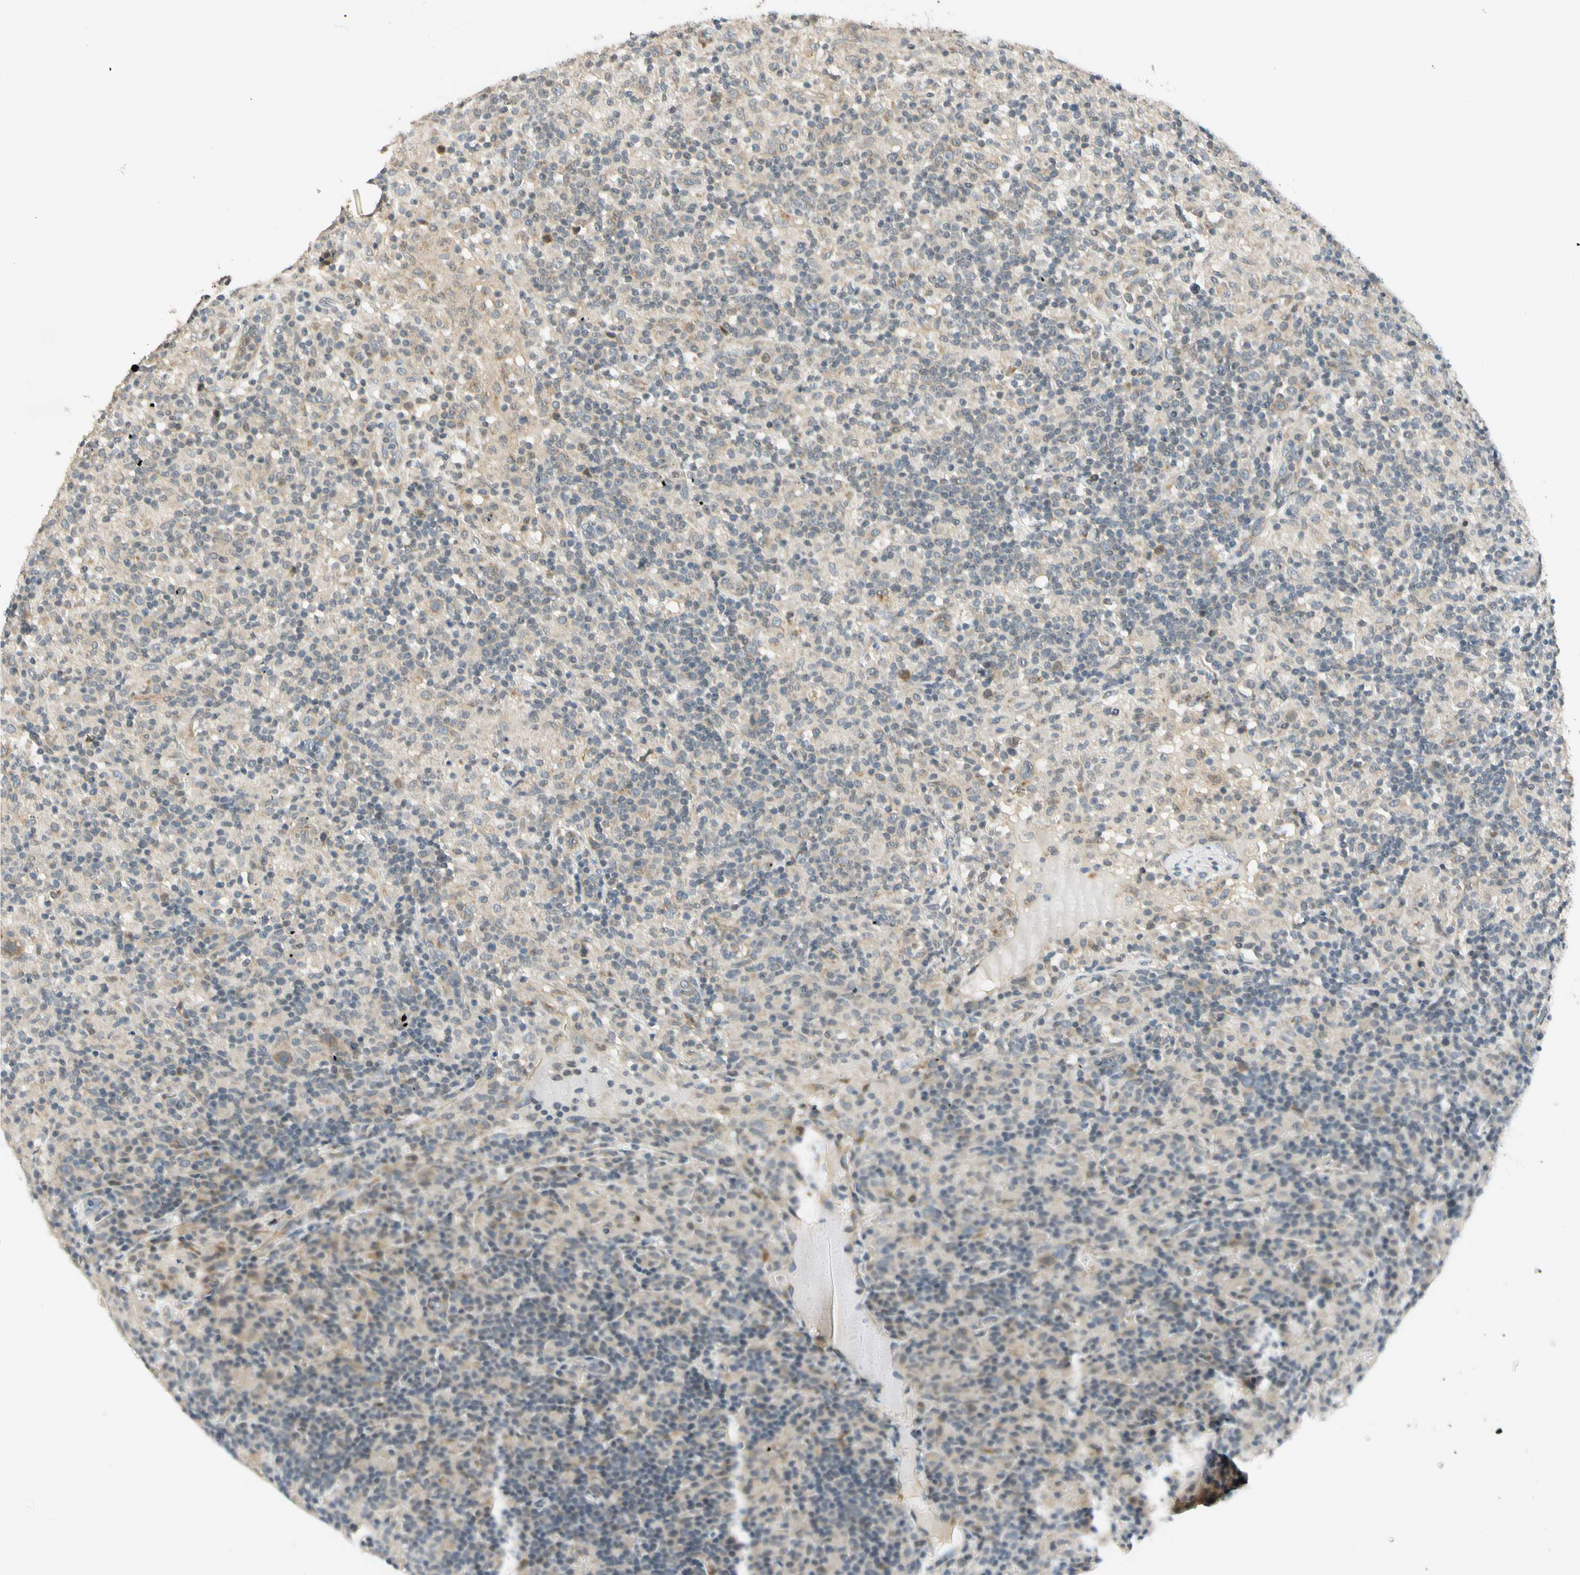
{"staining": {"intensity": "moderate", "quantity": "25%-75%", "location": "cytoplasmic/membranous"}, "tissue": "lymphoma", "cell_type": "Tumor cells", "image_type": "cancer", "snomed": [{"axis": "morphology", "description": "Hodgkin's disease, NOS"}, {"axis": "topography", "description": "Lymph node"}], "caption": "The histopathology image demonstrates a brown stain indicating the presence of a protein in the cytoplasmic/membranous of tumor cells in lymphoma.", "gene": "RPS6KB2", "patient": {"sex": "male", "age": 70}}